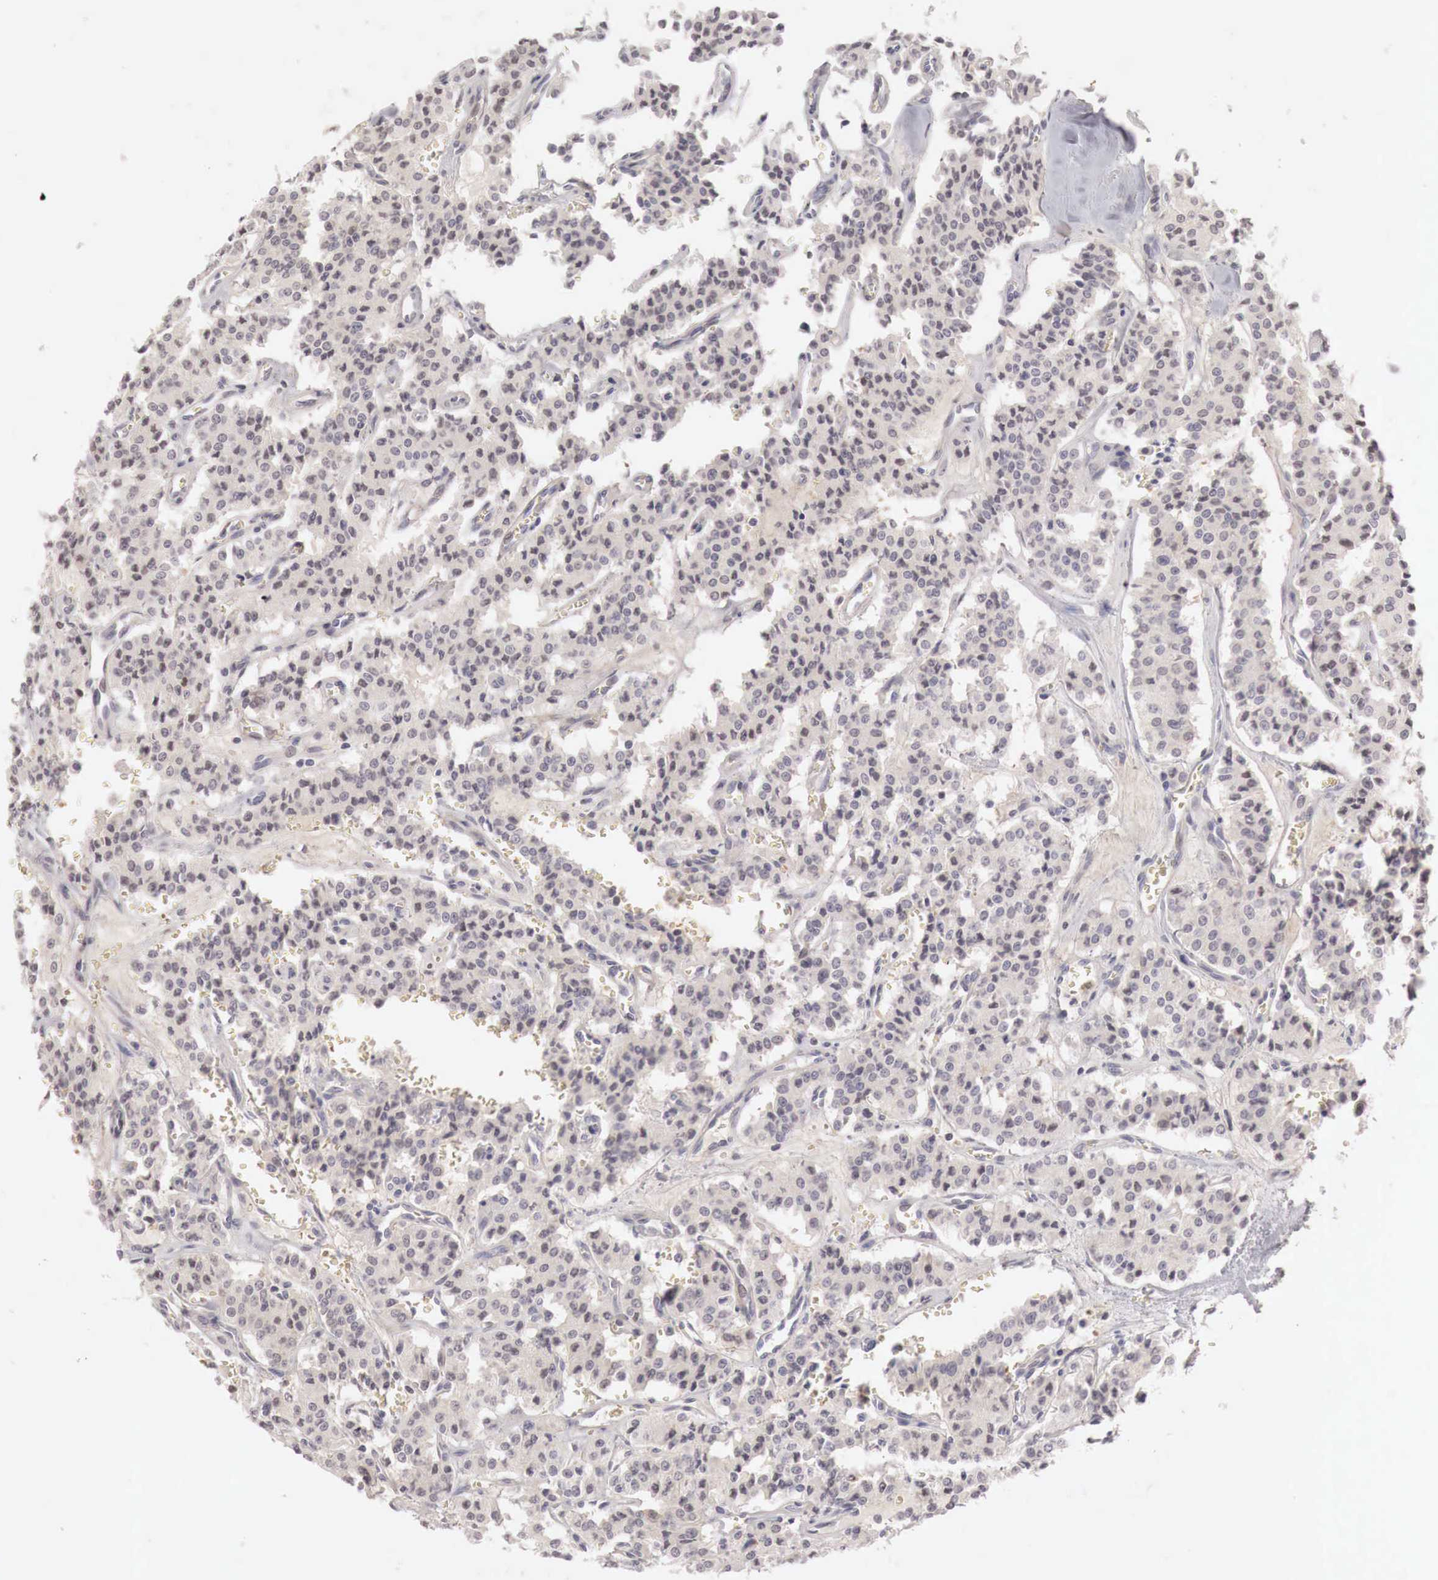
{"staining": {"intensity": "negative", "quantity": "none", "location": "none"}, "tissue": "carcinoid", "cell_type": "Tumor cells", "image_type": "cancer", "snomed": [{"axis": "morphology", "description": "Carcinoid, malignant, NOS"}, {"axis": "topography", "description": "Bronchus"}], "caption": "High power microscopy histopathology image of an IHC micrograph of carcinoid, revealing no significant positivity in tumor cells.", "gene": "GATA1", "patient": {"sex": "male", "age": 55}}